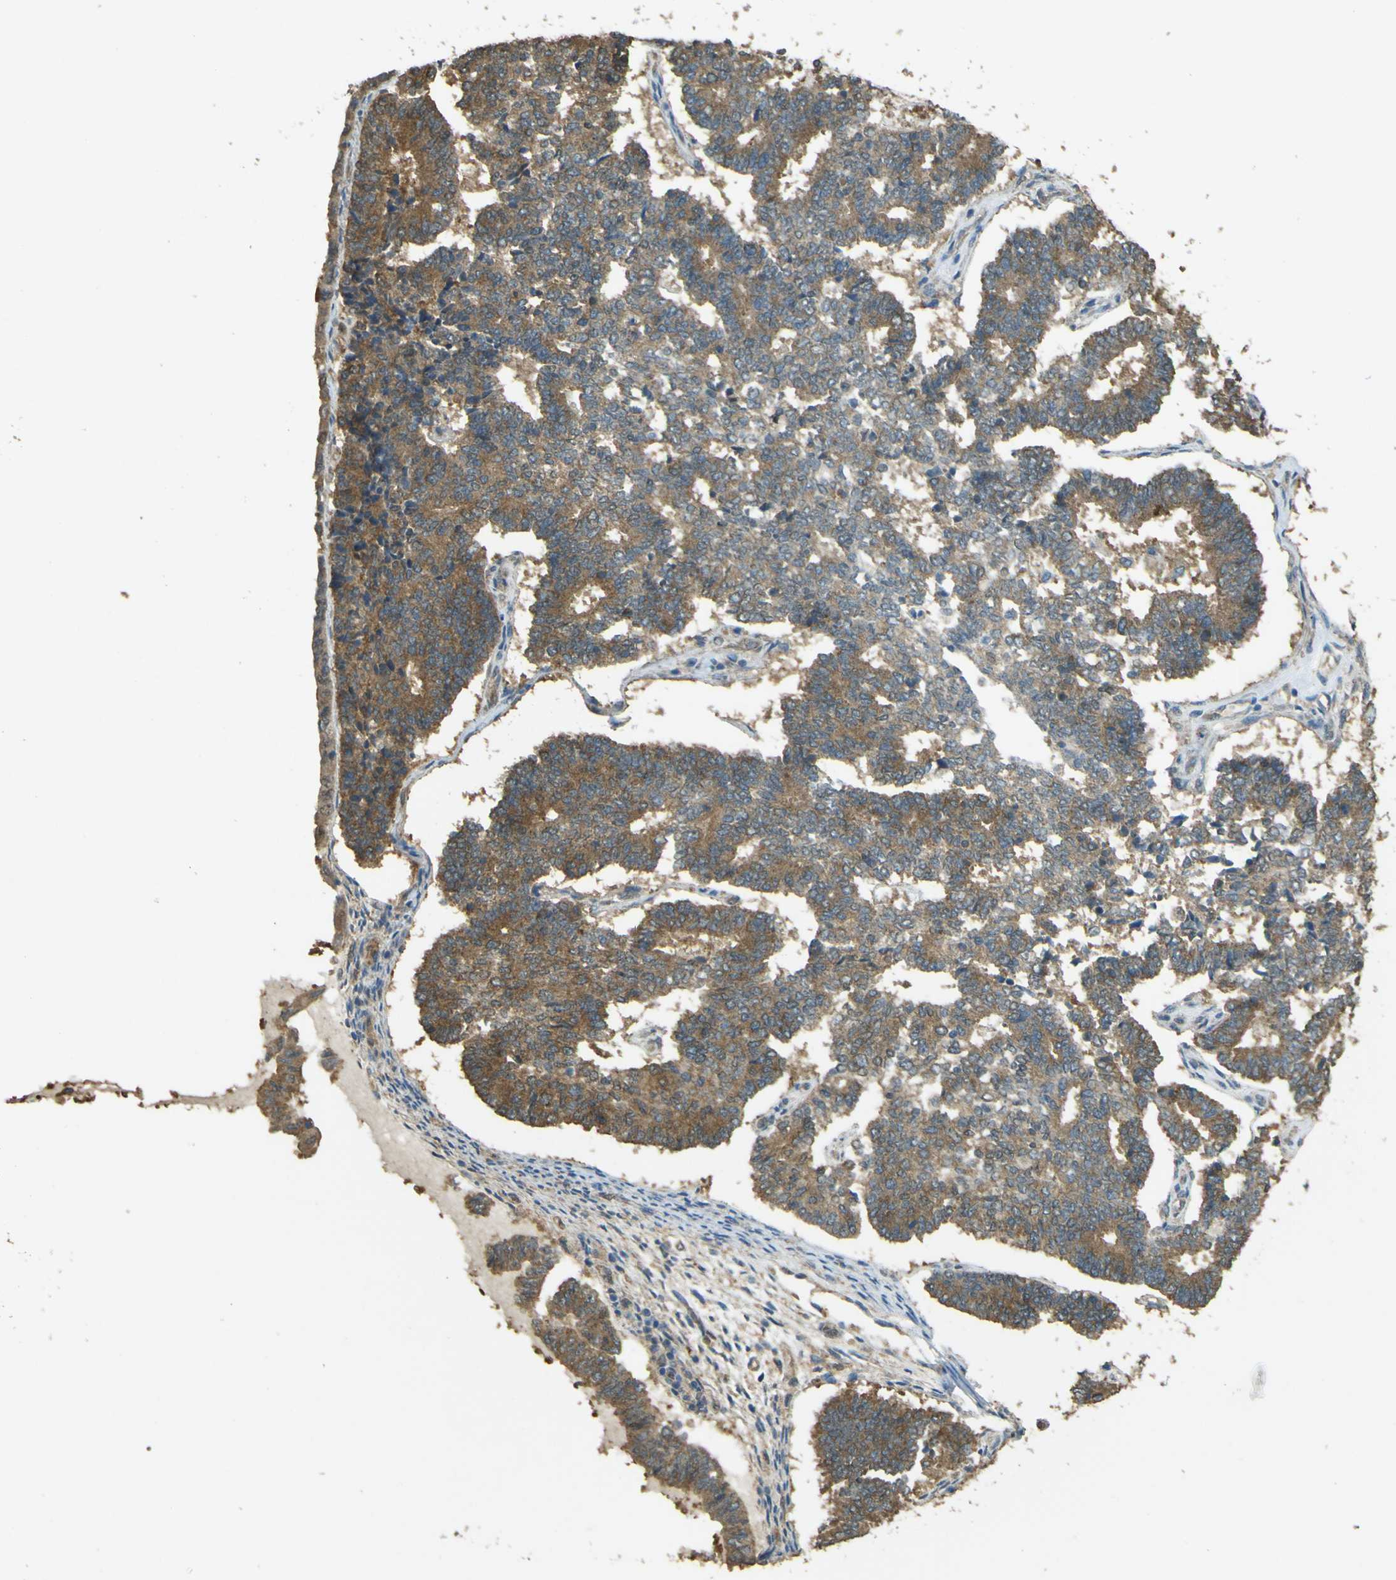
{"staining": {"intensity": "moderate", "quantity": ">75%", "location": "cytoplasmic/membranous"}, "tissue": "endometrial cancer", "cell_type": "Tumor cells", "image_type": "cancer", "snomed": [{"axis": "morphology", "description": "Adenocarcinoma, NOS"}, {"axis": "topography", "description": "Endometrium"}], "caption": "Tumor cells show medium levels of moderate cytoplasmic/membranous positivity in approximately >75% of cells in adenocarcinoma (endometrial).", "gene": "GOLGA1", "patient": {"sex": "female", "age": 70}}